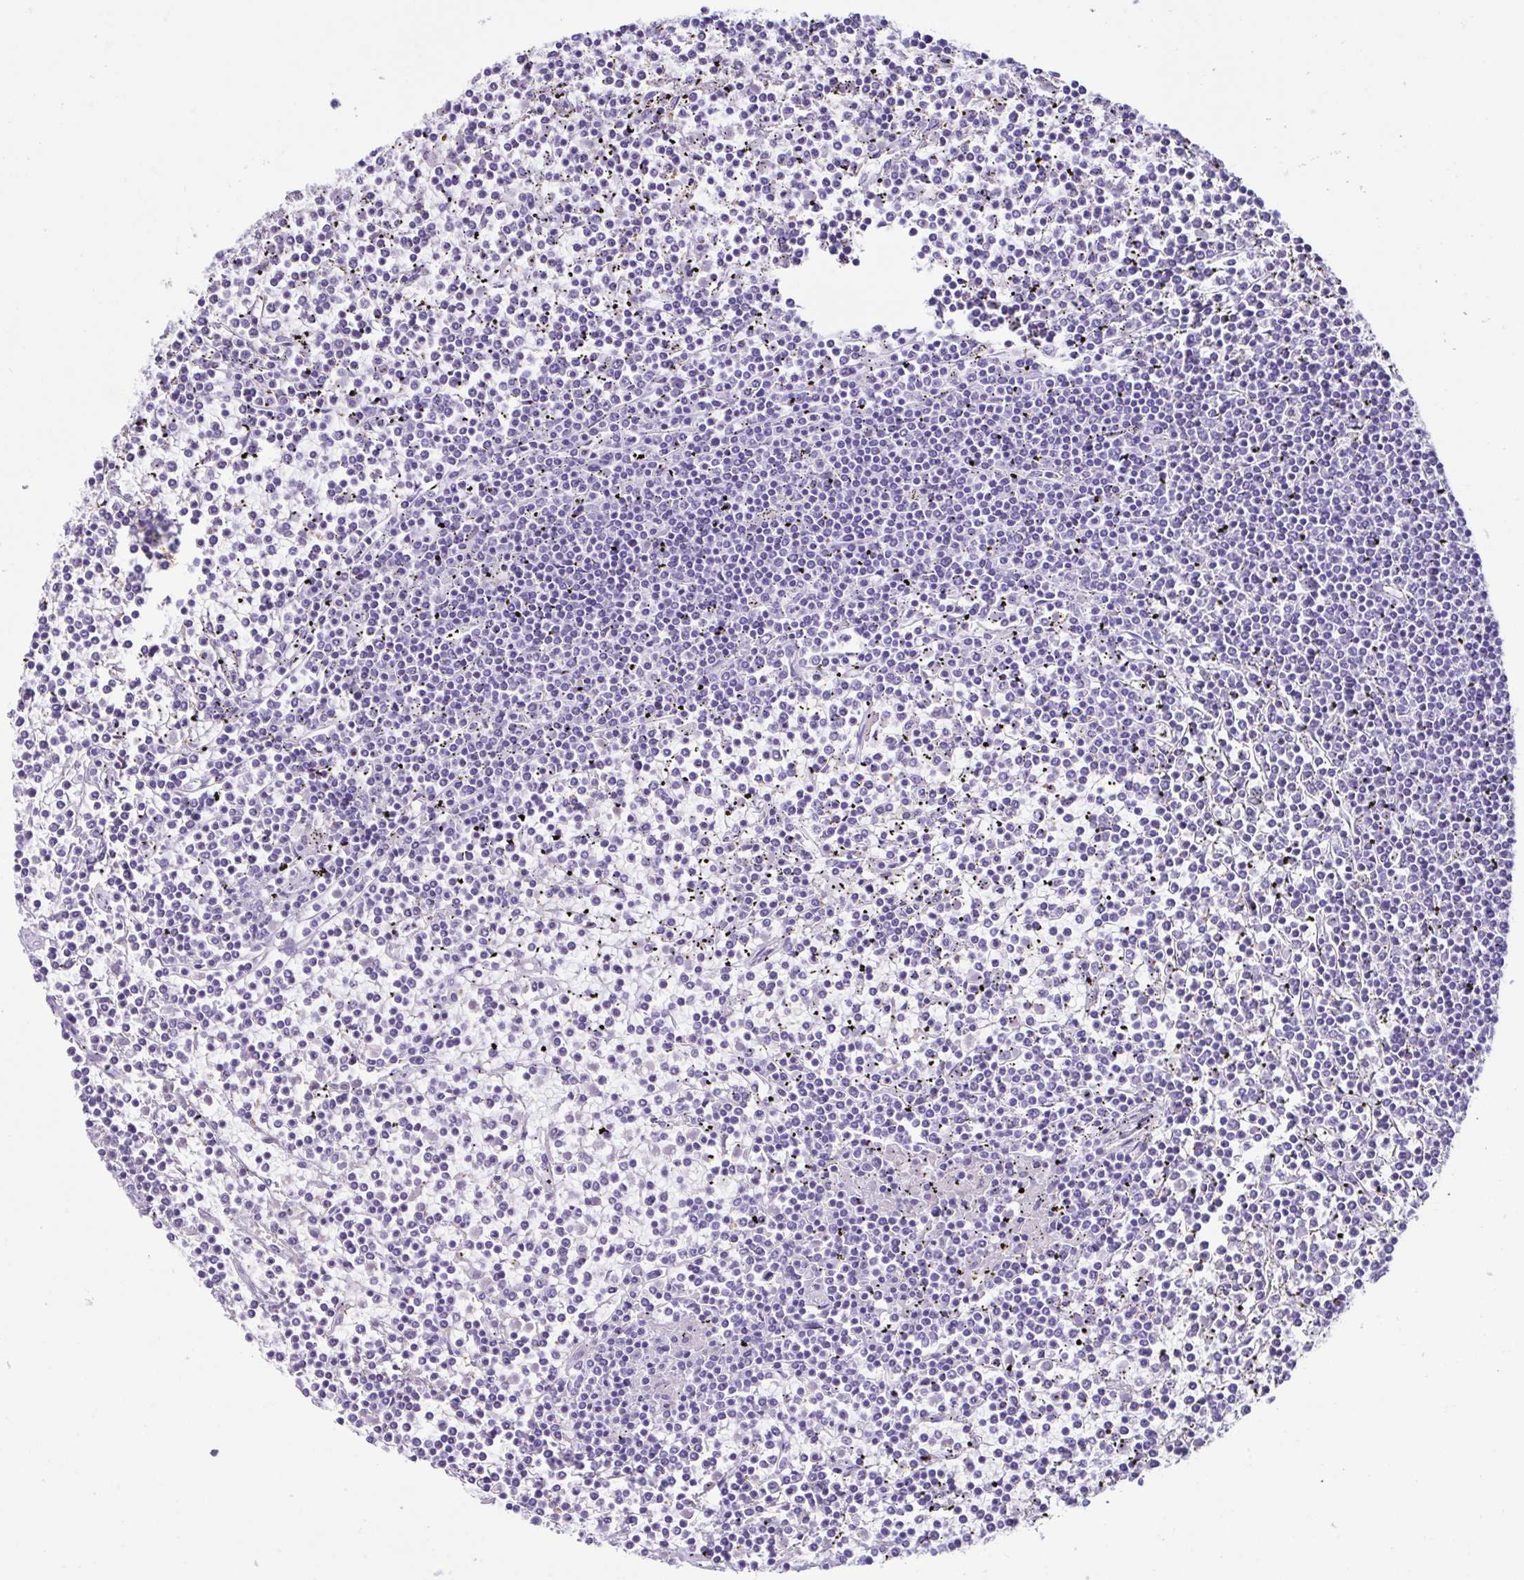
{"staining": {"intensity": "negative", "quantity": "none", "location": "none"}, "tissue": "lymphoma", "cell_type": "Tumor cells", "image_type": "cancer", "snomed": [{"axis": "morphology", "description": "Malignant lymphoma, non-Hodgkin's type, Low grade"}, {"axis": "topography", "description": "Spleen"}], "caption": "This is a micrograph of immunohistochemistry (IHC) staining of malignant lymphoma, non-Hodgkin's type (low-grade), which shows no staining in tumor cells.", "gene": "CYP11B1", "patient": {"sex": "female", "age": 19}}